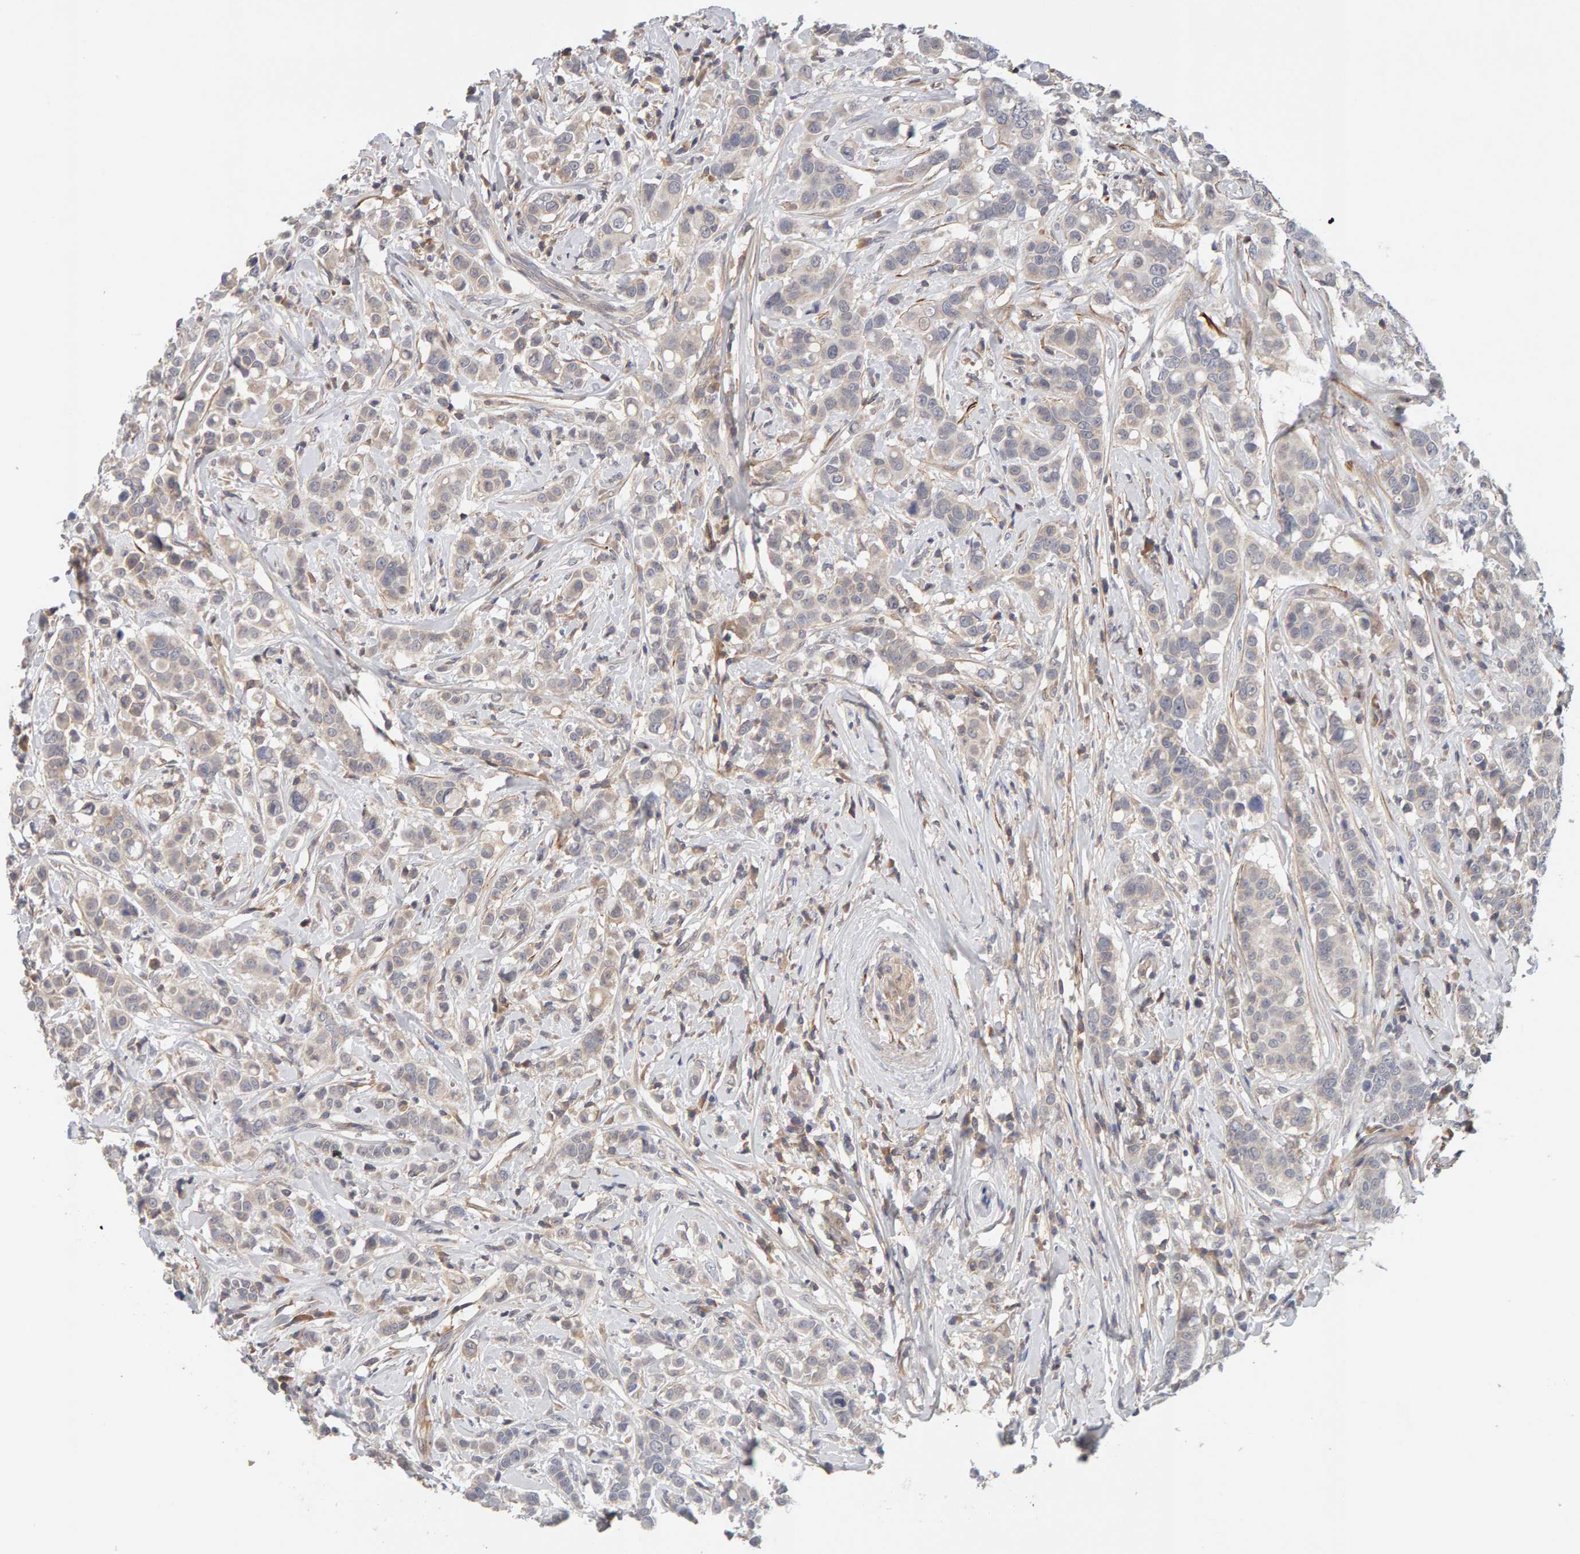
{"staining": {"intensity": "weak", "quantity": "25%-75%", "location": "cytoplasmic/membranous"}, "tissue": "breast cancer", "cell_type": "Tumor cells", "image_type": "cancer", "snomed": [{"axis": "morphology", "description": "Duct carcinoma"}, {"axis": "topography", "description": "Breast"}], "caption": "Breast cancer (intraductal carcinoma) stained for a protein exhibits weak cytoplasmic/membranous positivity in tumor cells.", "gene": "NUDCD1", "patient": {"sex": "female", "age": 27}}